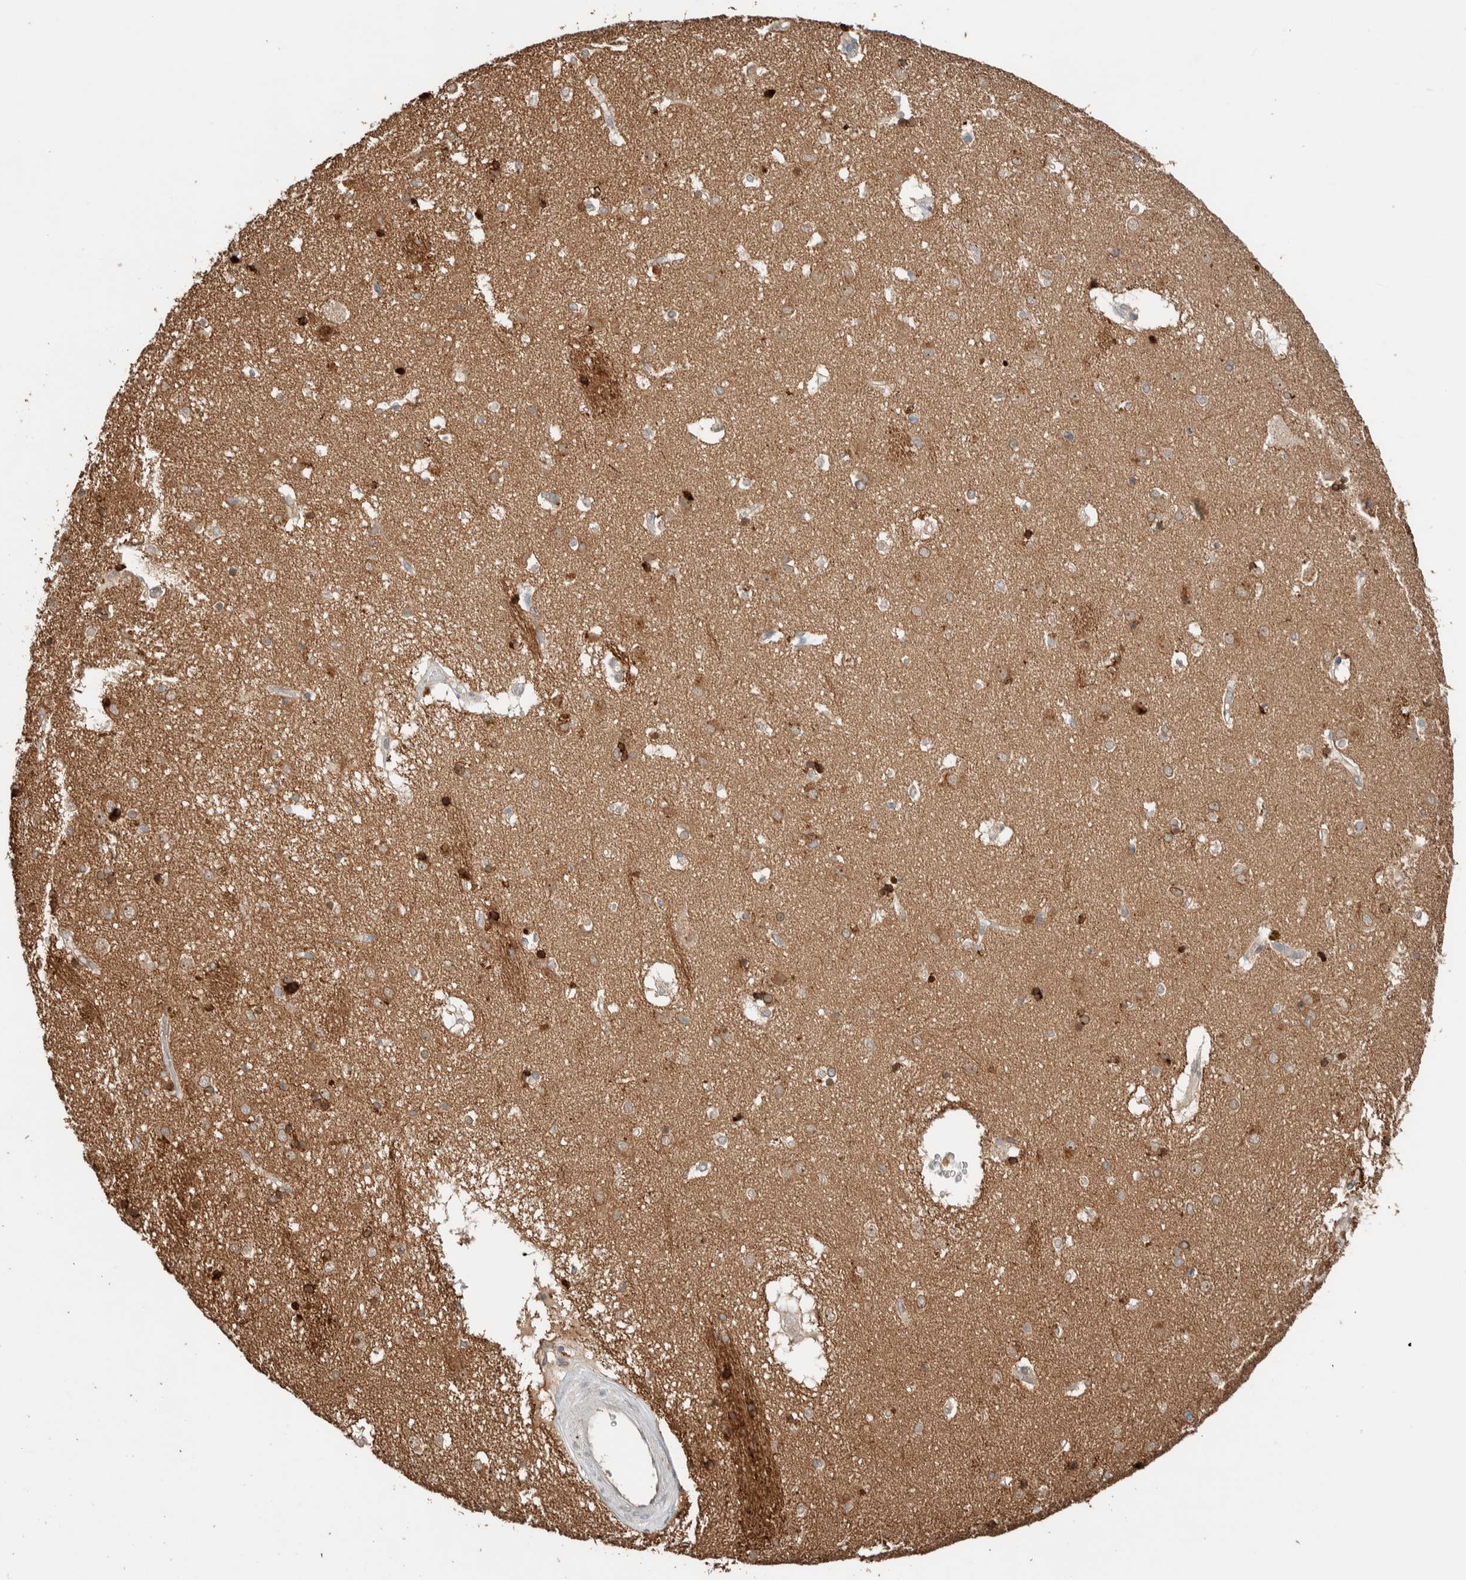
{"staining": {"intensity": "moderate", "quantity": "25%-75%", "location": "cytoplasmic/membranous"}, "tissue": "caudate", "cell_type": "Glial cells", "image_type": "normal", "snomed": [{"axis": "morphology", "description": "Normal tissue, NOS"}, {"axis": "topography", "description": "Lateral ventricle wall"}], "caption": "The histopathology image exhibits a brown stain indicating the presence of a protein in the cytoplasmic/membranous of glial cells in caudate.", "gene": "NBR1", "patient": {"sex": "male", "age": 70}}